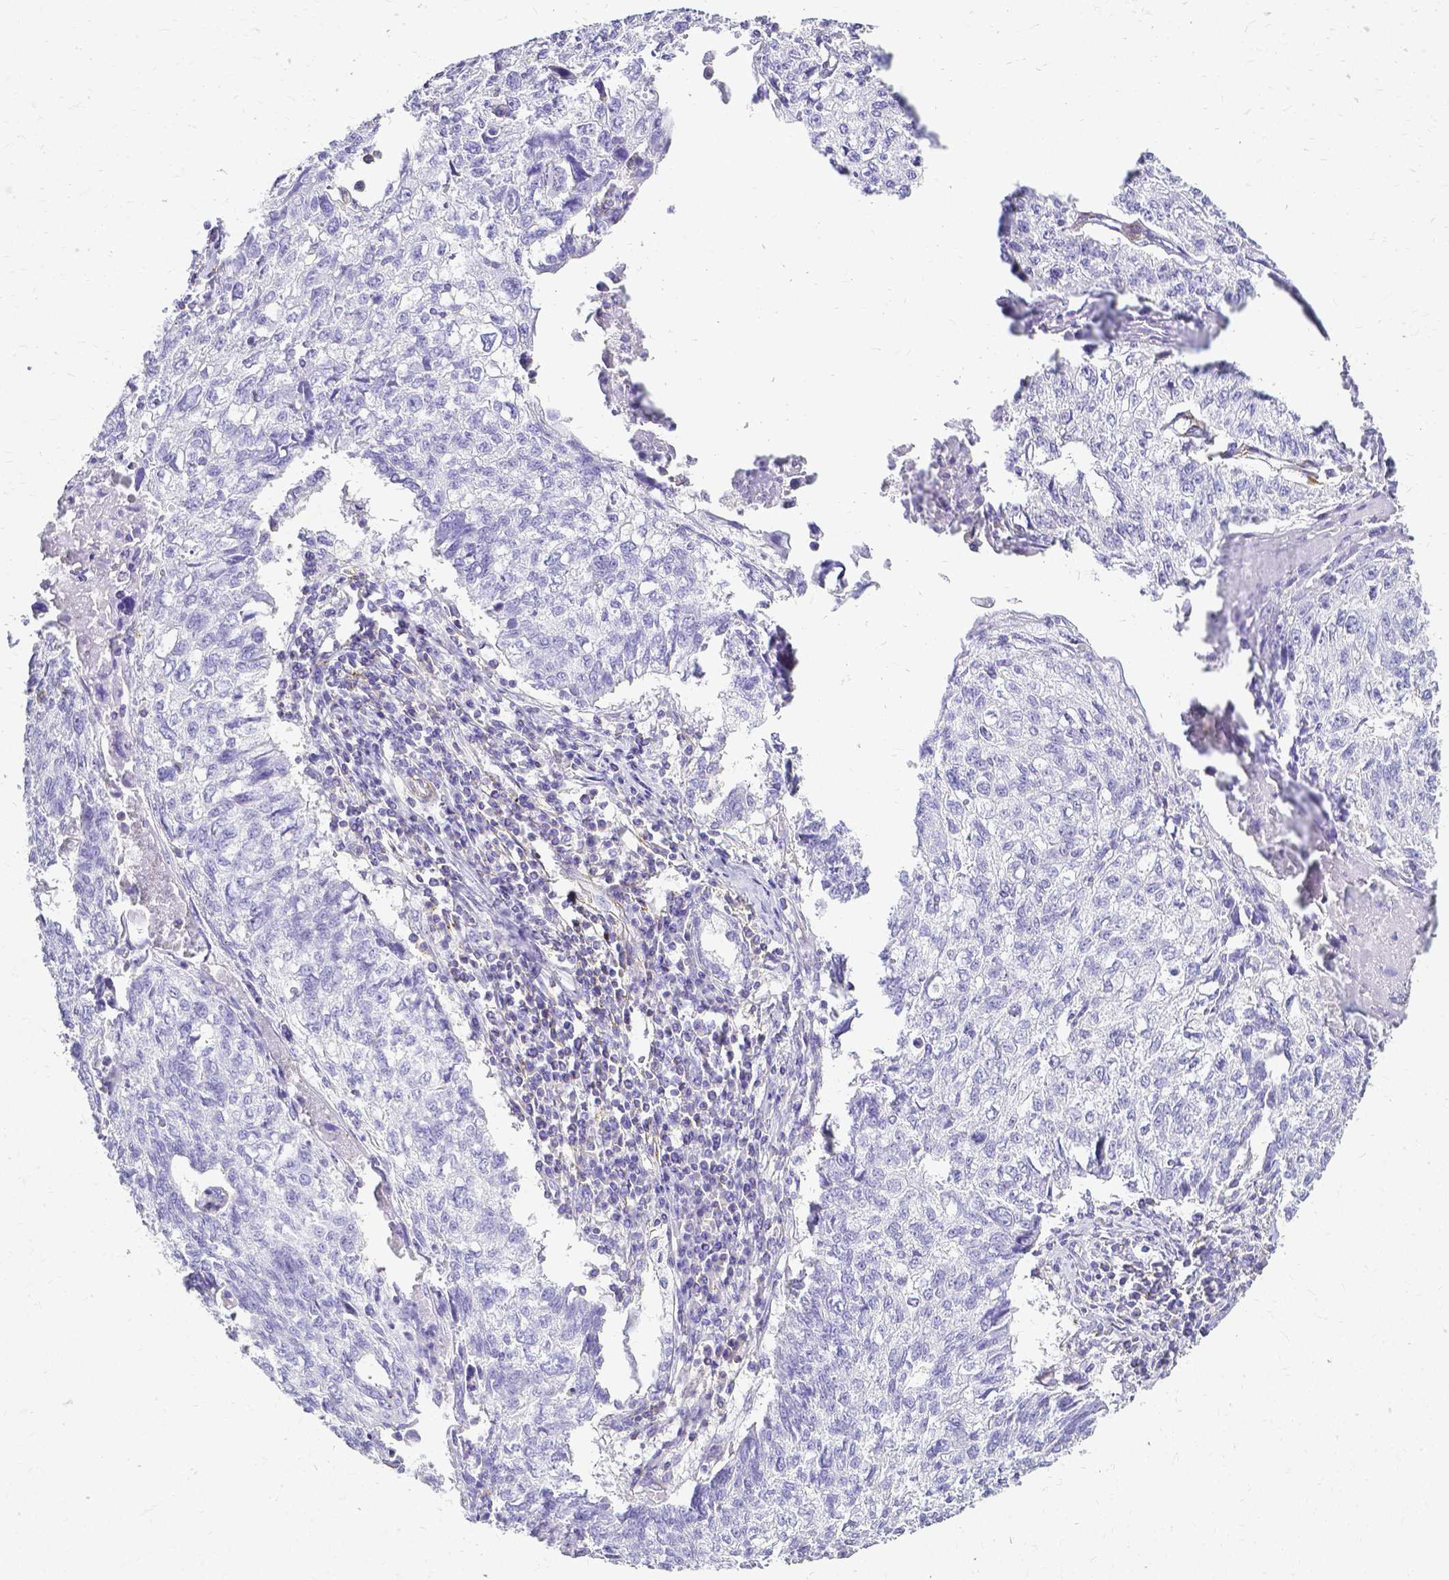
{"staining": {"intensity": "negative", "quantity": "none", "location": "none"}, "tissue": "lung cancer", "cell_type": "Tumor cells", "image_type": "cancer", "snomed": [{"axis": "morphology", "description": "Normal morphology"}, {"axis": "morphology", "description": "Aneuploidy"}, {"axis": "morphology", "description": "Squamous cell carcinoma, NOS"}, {"axis": "topography", "description": "Lymph node"}, {"axis": "topography", "description": "Lung"}], "caption": "IHC micrograph of neoplastic tissue: lung cancer stained with DAB exhibits no significant protein staining in tumor cells.", "gene": "HSPA12A", "patient": {"sex": "female", "age": 76}}